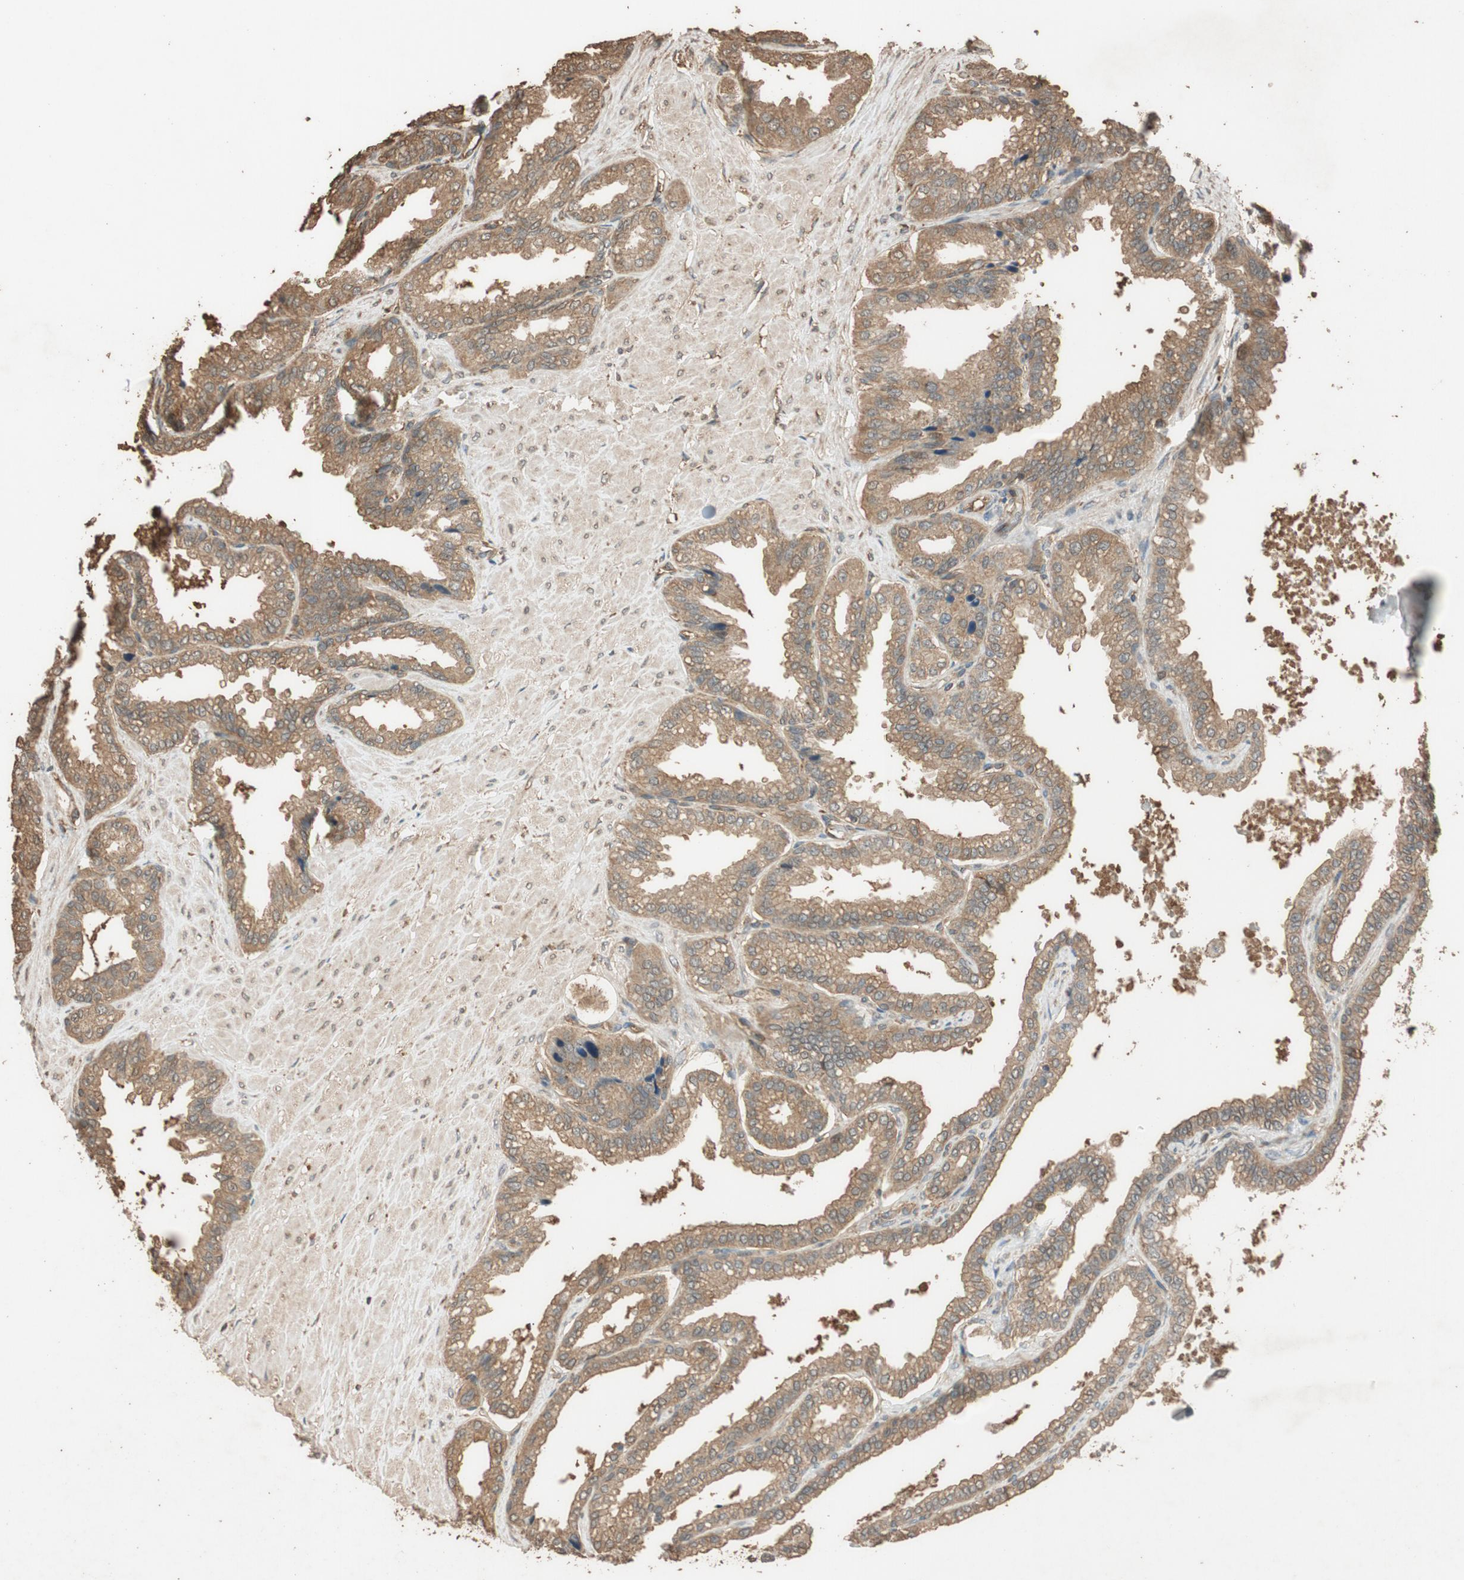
{"staining": {"intensity": "moderate", "quantity": ">75%", "location": "cytoplasmic/membranous"}, "tissue": "seminal vesicle", "cell_type": "Glandular cells", "image_type": "normal", "snomed": [{"axis": "morphology", "description": "Normal tissue, NOS"}, {"axis": "topography", "description": "Seminal veicle"}], "caption": "IHC micrograph of normal seminal vesicle: seminal vesicle stained using immunohistochemistry (IHC) reveals medium levels of moderate protein expression localized specifically in the cytoplasmic/membranous of glandular cells, appearing as a cytoplasmic/membranous brown color.", "gene": "MST1R", "patient": {"sex": "male", "age": 46}}